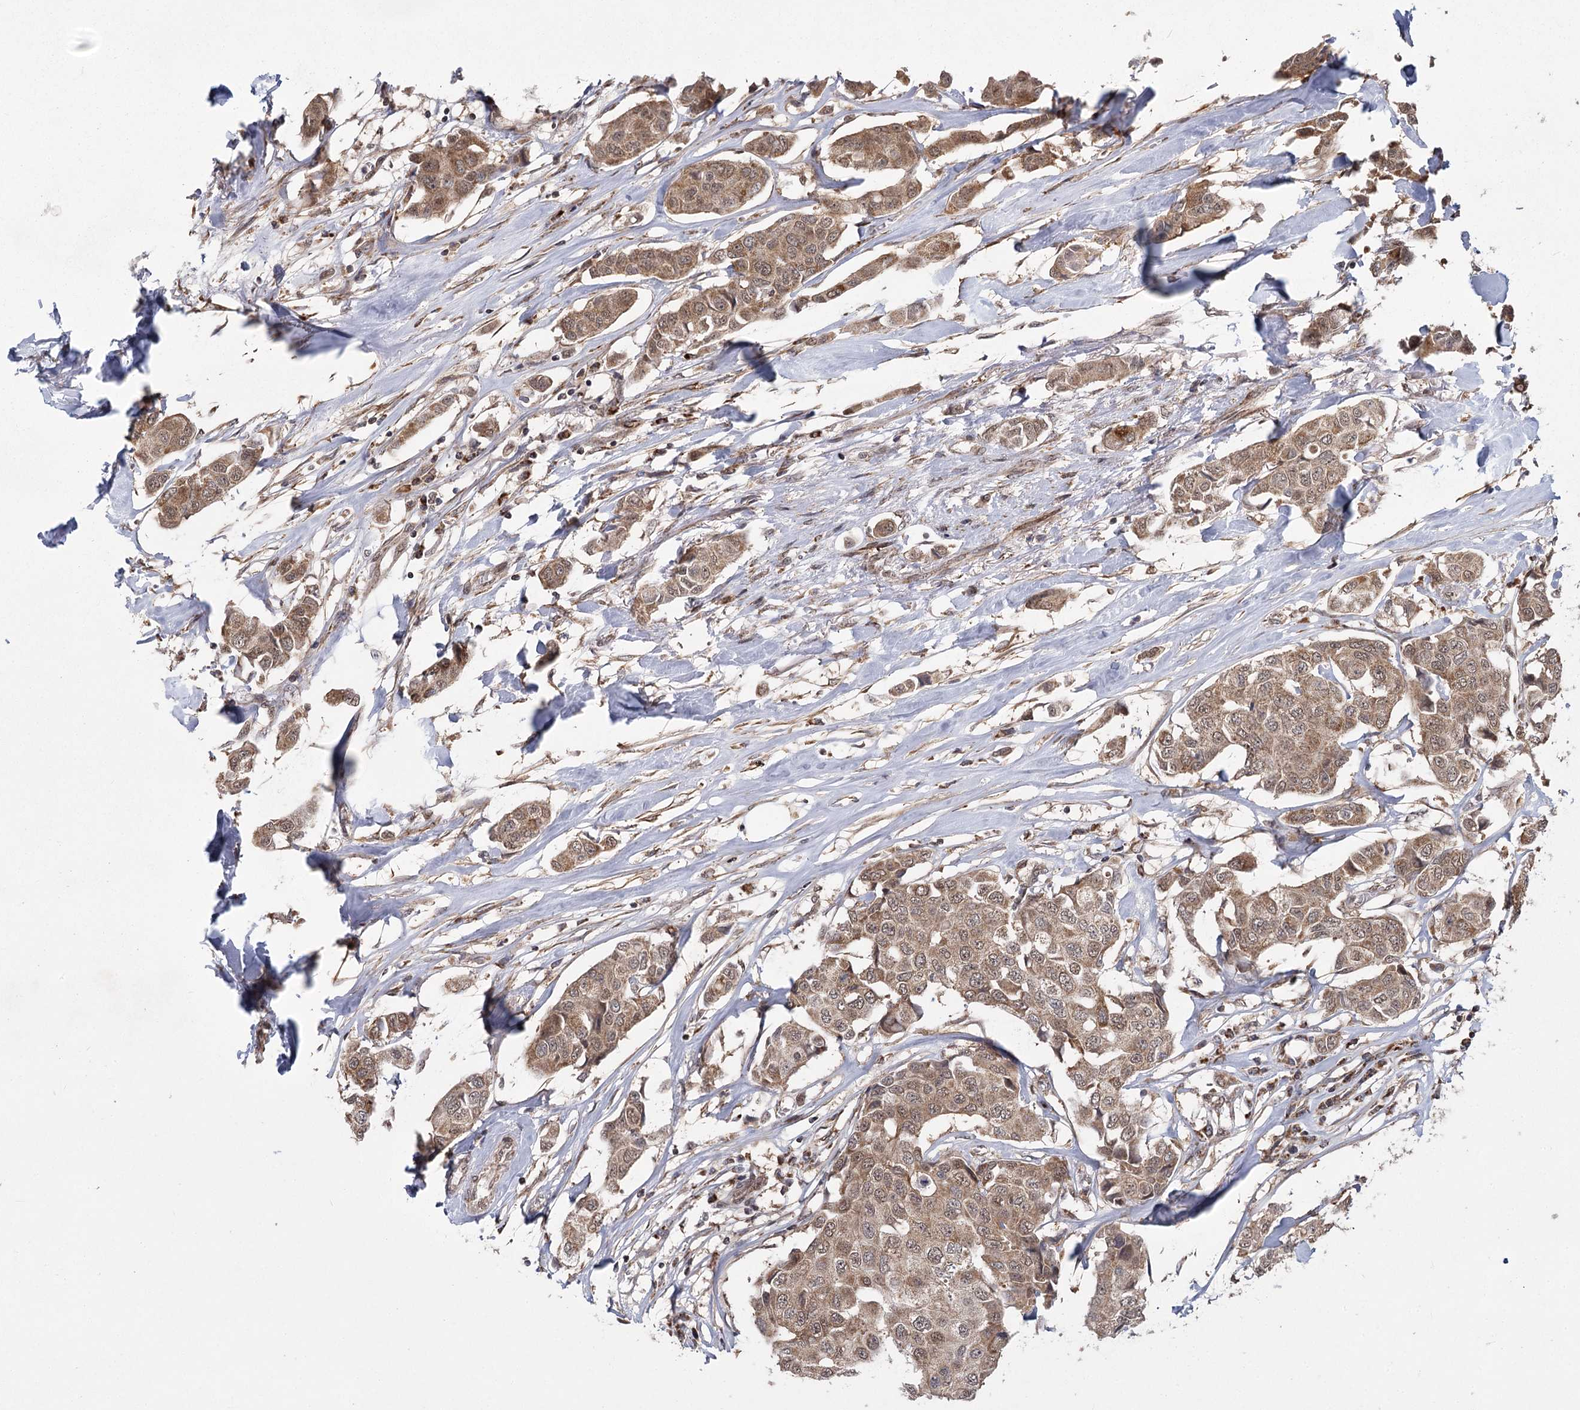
{"staining": {"intensity": "moderate", "quantity": ">75%", "location": "cytoplasmic/membranous"}, "tissue": "breast cancer", "cell_type": "Tumor cells", "image_type": "cancer", "snomed": [{"axis": "morphology", "description": "Duct carcinoma"}, {"axis": "topography", "description": "Breast"}], "caption": "There is medium levels of moderate cytoplasmic/membranous expression in tumor cells of breast intraductal carcinoma, as demonstrated by immunohistochemical staining (brown color).", "gene": "ZCCHC24", "patient": {"sex": "female", "age": 80}}